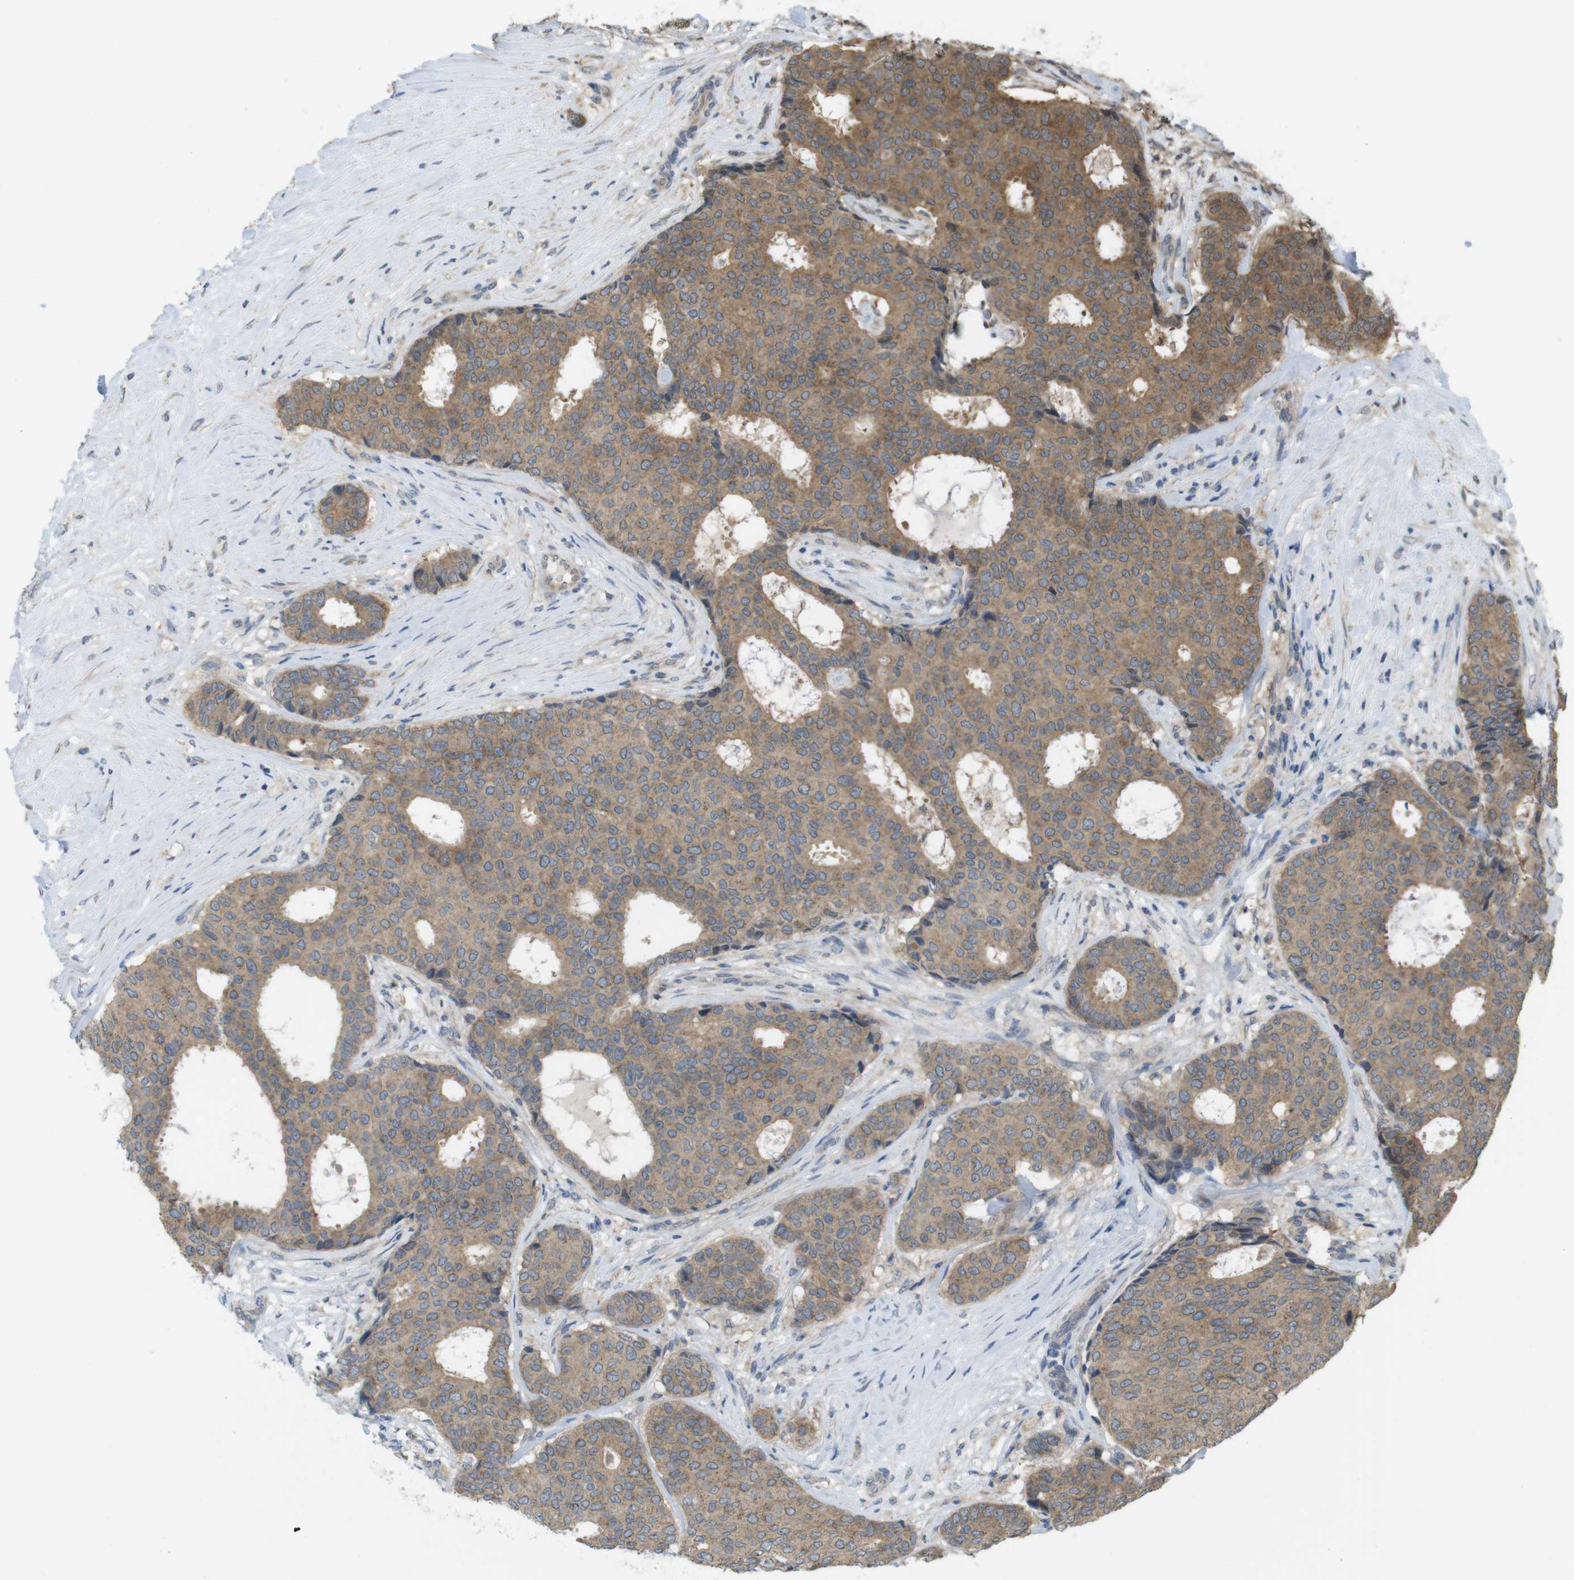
{"staining": {"intensity": "moderate", "quantity": ">75%", "location": "cytoplasmic/membranous"}, "tissue": "breast cancer", "cell_type": "Tumor cells", "image_type": "cancer", "snomed": [{"axis": "morphology", "description": "Duct carcinoma"}, {"axis": "topography", "description": "Breast"}], "caption": "Breast cancer was stained to show a protein in brown. There is medium levels of moderate cytoplasmic/membranous positivity in approximately >75% of tumor cells. The protein is stained brown, and the nuclei are stained in blue (DAB IHC with brightfield microscopy, high magnification).", "gene": "RNF130", "patient": {"sex": "female", "age": 75}}